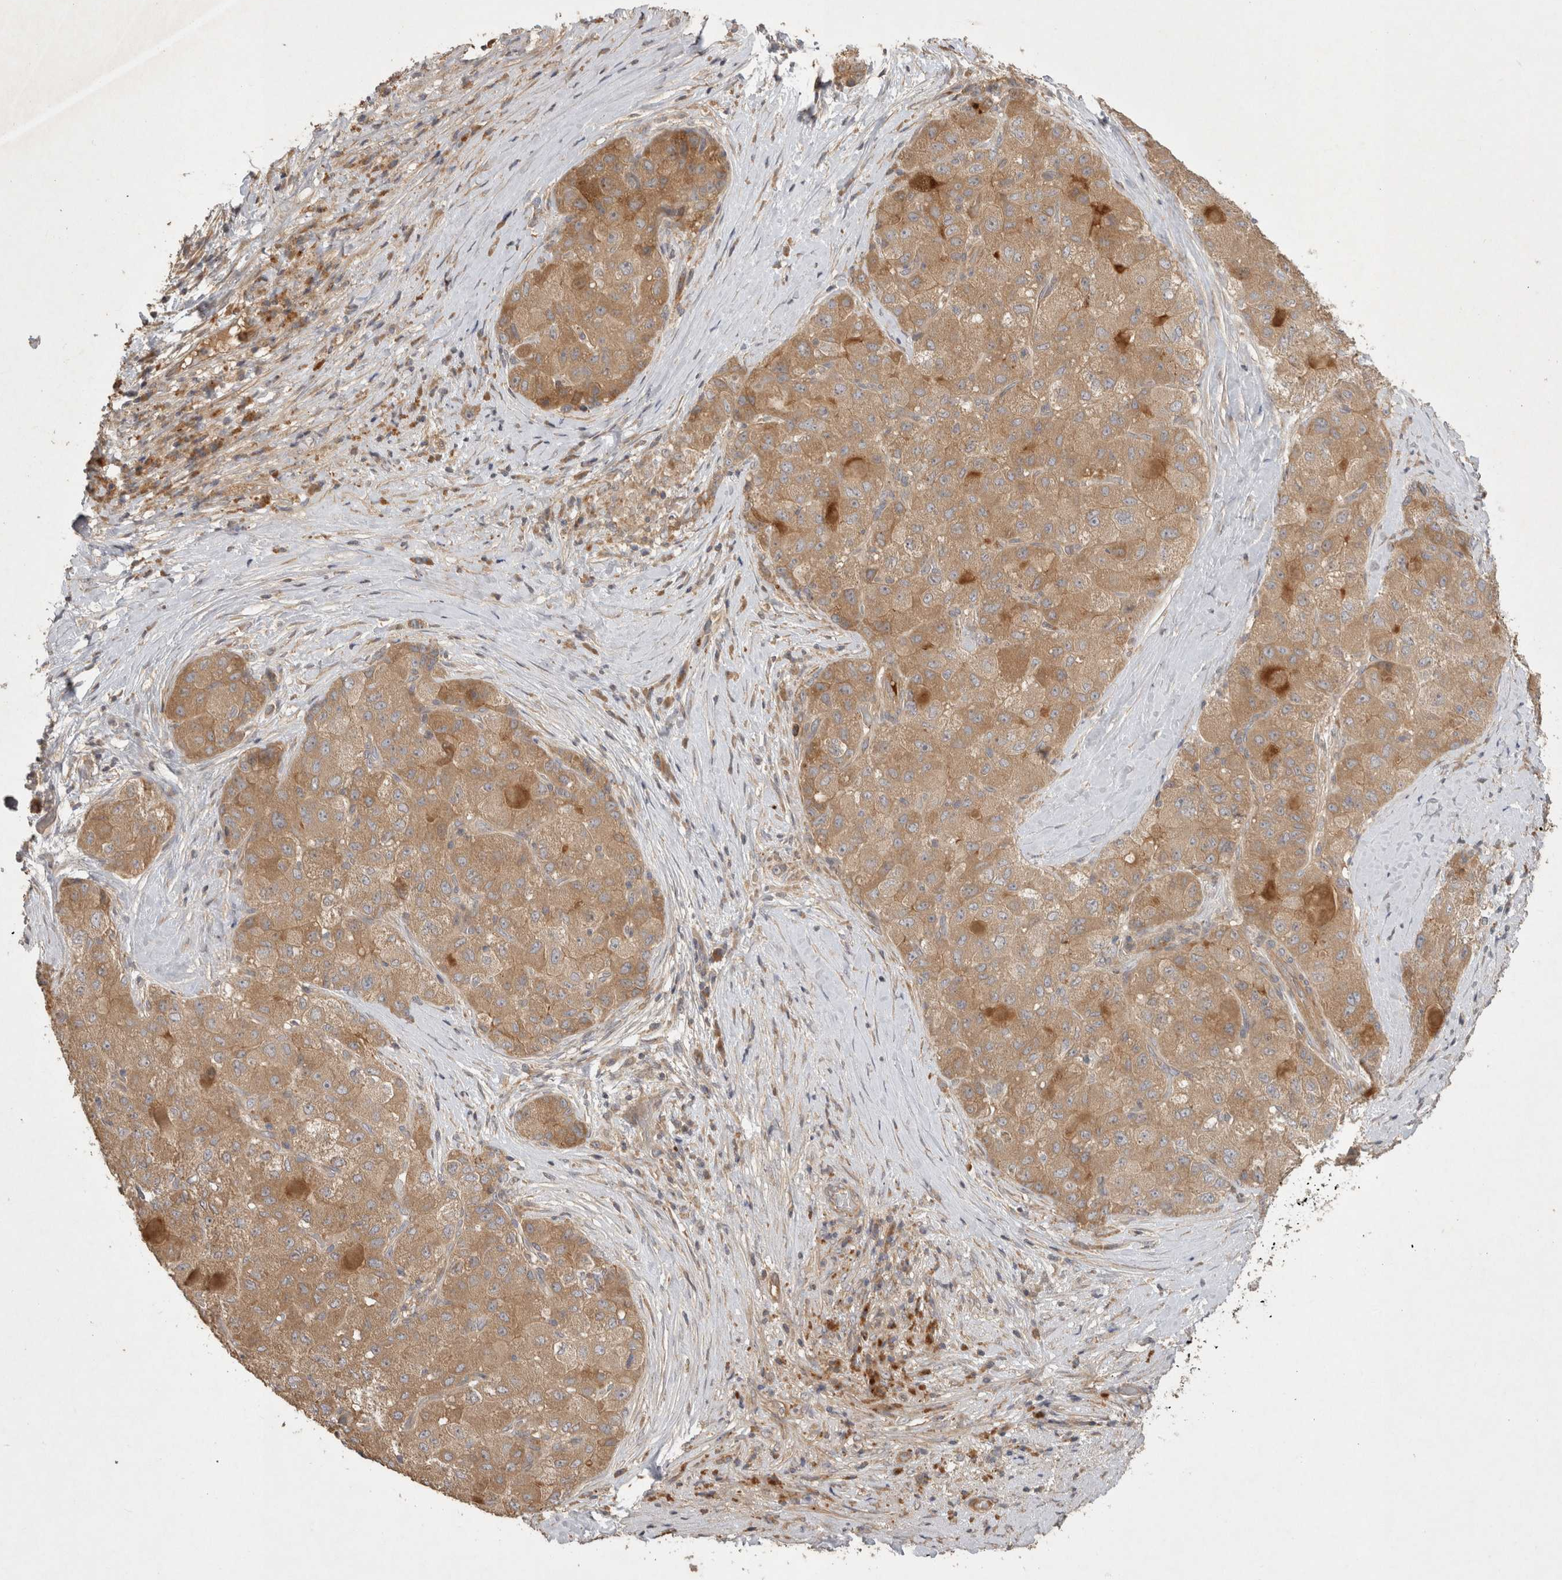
{"staining": {"intensity": "weak", "quantity": ">75%", "location": "cytoplasmic/membranous"}, "tissue": "liver cancer", "cell_type": "Tumor cells", "image_type": "cancer", "snomed": [{"axis": "morphology", "description": "Carcinoma, Hepatocellular, NOS"}, {"axis": "topography", "description": "Liver"}], "caption": "This photomicrograph shows IHC staining of liver cancer (hepatocellular carcinoma), with low weak cytoplasmic/membranous expression in approximately >75% of tumor cells.", "gene": "PPP1R42", "patient": {"sex": "male", "age": 80}}